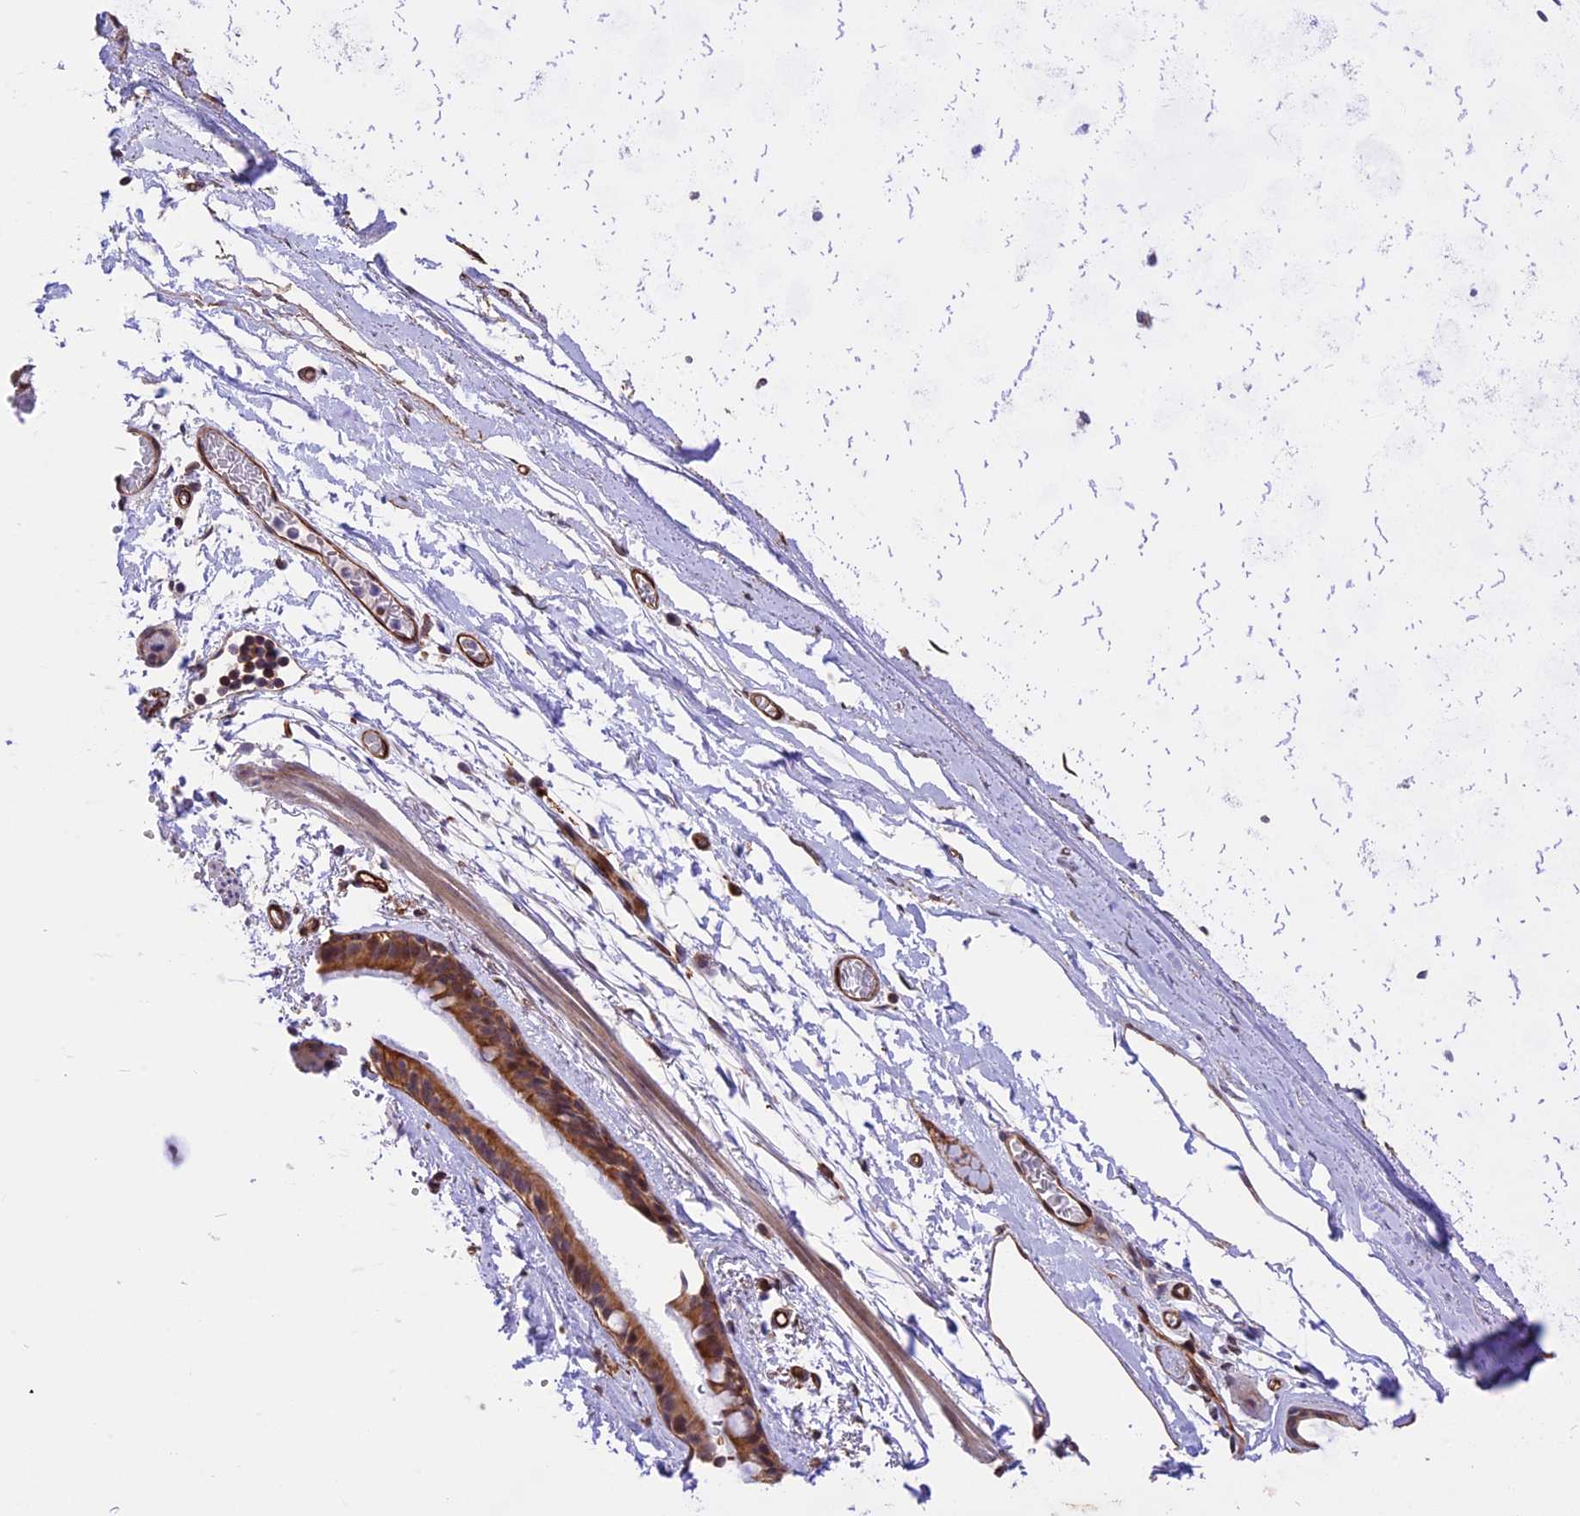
{"staining": {"intensity": "moderate", "quantity": ">75%", "location": "cytoplasmic/membranous"}, "tissue": "bronchus", "cell_type": "Respiratory epithelial cells", "image_type": "normal", "snomed": [{"axis": "morphology", "description": "Normal tissue, NOS"}, {"axis": "topography", "description": "Cartilage tissue"}], "caption": "Moderate cytoplasmic/membranous protein positivity is seen in about >75% of respiratory epithelial cells in bronchus.", "gene": "R3HDM4", "patient": {"sex": "male", "age": 63}}